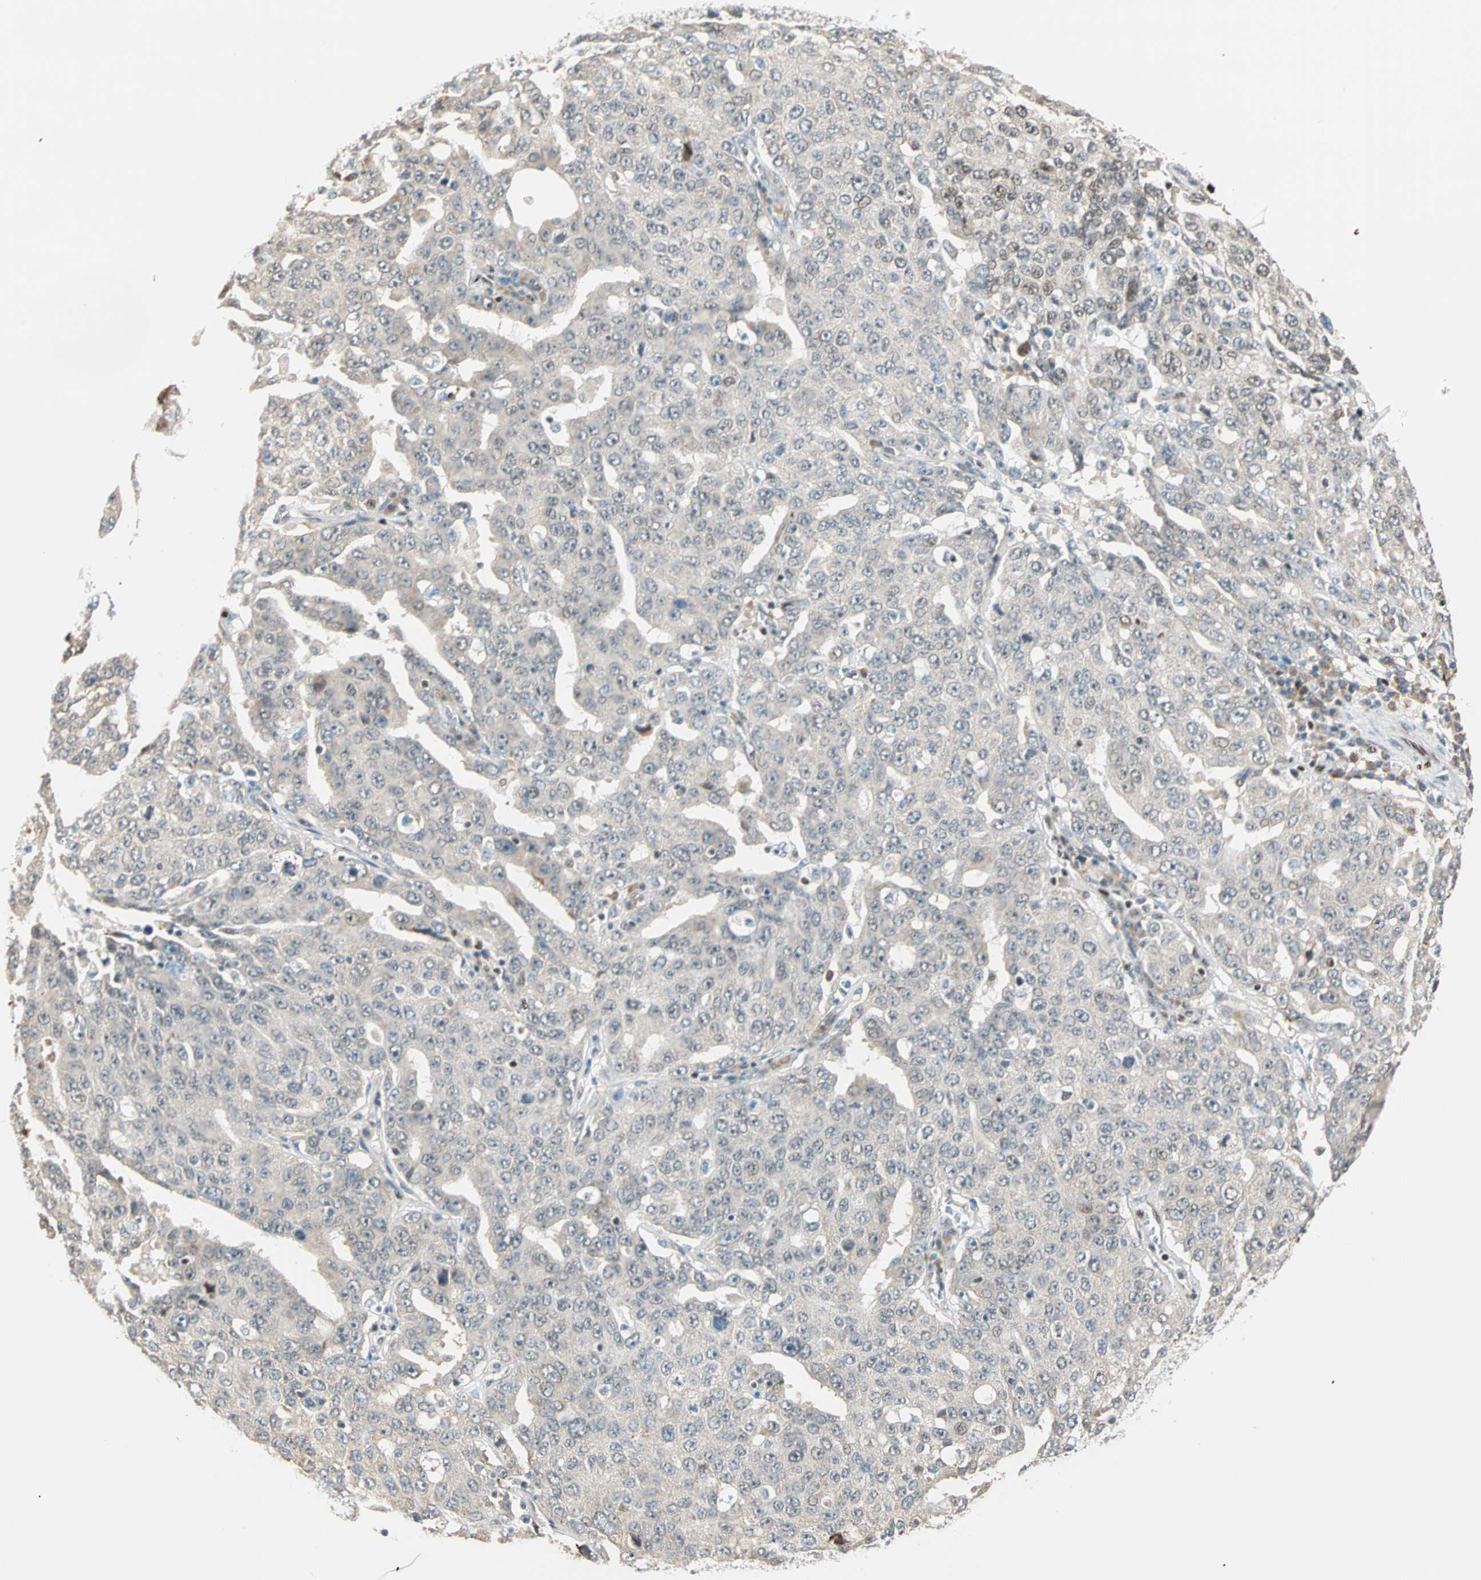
{"staining": {"intensity": "negative", "quantity": "none", "location": "none"}, "tissue": "ovarian cancer", "cell_type": "Tumor cells", "image_type": "cancer", "snomed": [{"axis": "morphology", "description": "Carcinoma, endometroid"}, {"axis": "topography", "description": "Ovary"}], "caption": "Immunohistochemistry (IHC) micrograph of neoplastic tissue: human ovarian cancer (endometroid carcinoma) stained with DAB displays no significant protein expression in tumor cells. (Brightfield microscopy of DAB immunohistochemistry at high magnification).", "gene": "MSX2", "patient": {"sex": "female", "age": 62}}